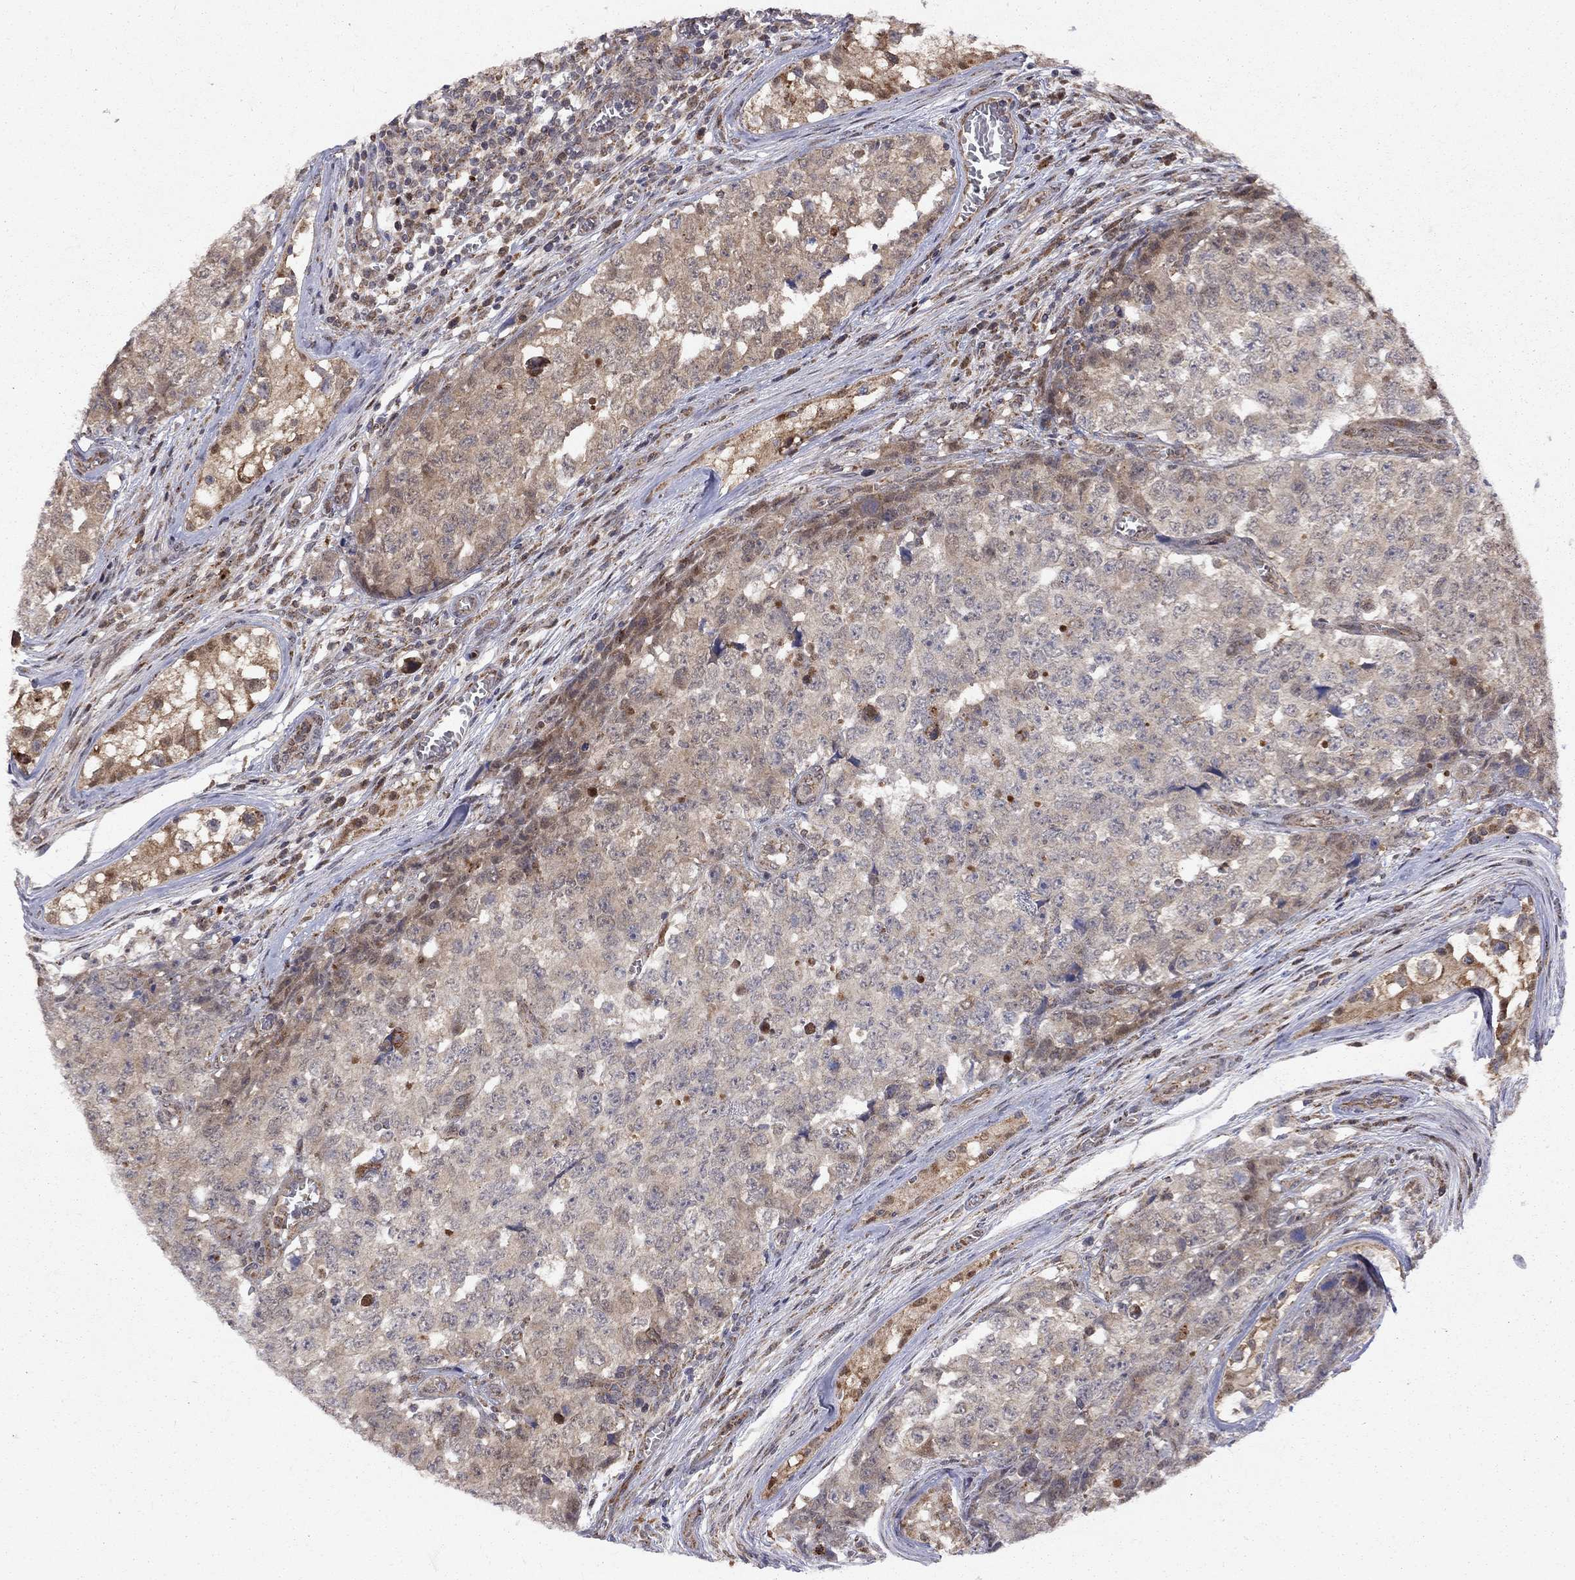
{"staining": {"intensity": "weak", "quantity": "25%-75%", "location": "cytoplasmic/membranous"}, "tissue": "testis cancer", "cell_type": "Tumor cells", "image_type": "cancer", "snomed": [{"axis": "morphology", "description": "Carcinoma, Embryonal, NOS"}, {"axis": "topography", "description": "Testis"}], "caption": "Protein staining by IHC reveals weak cytoplasmic/membranous positivity in about 25%-75% of tumor cells in testis cancer. (brown staining indicates protein expression, while blue staining denotes nuclei).", "gene": "ELOB", "patient": {"sex": "male", "age": 23}}